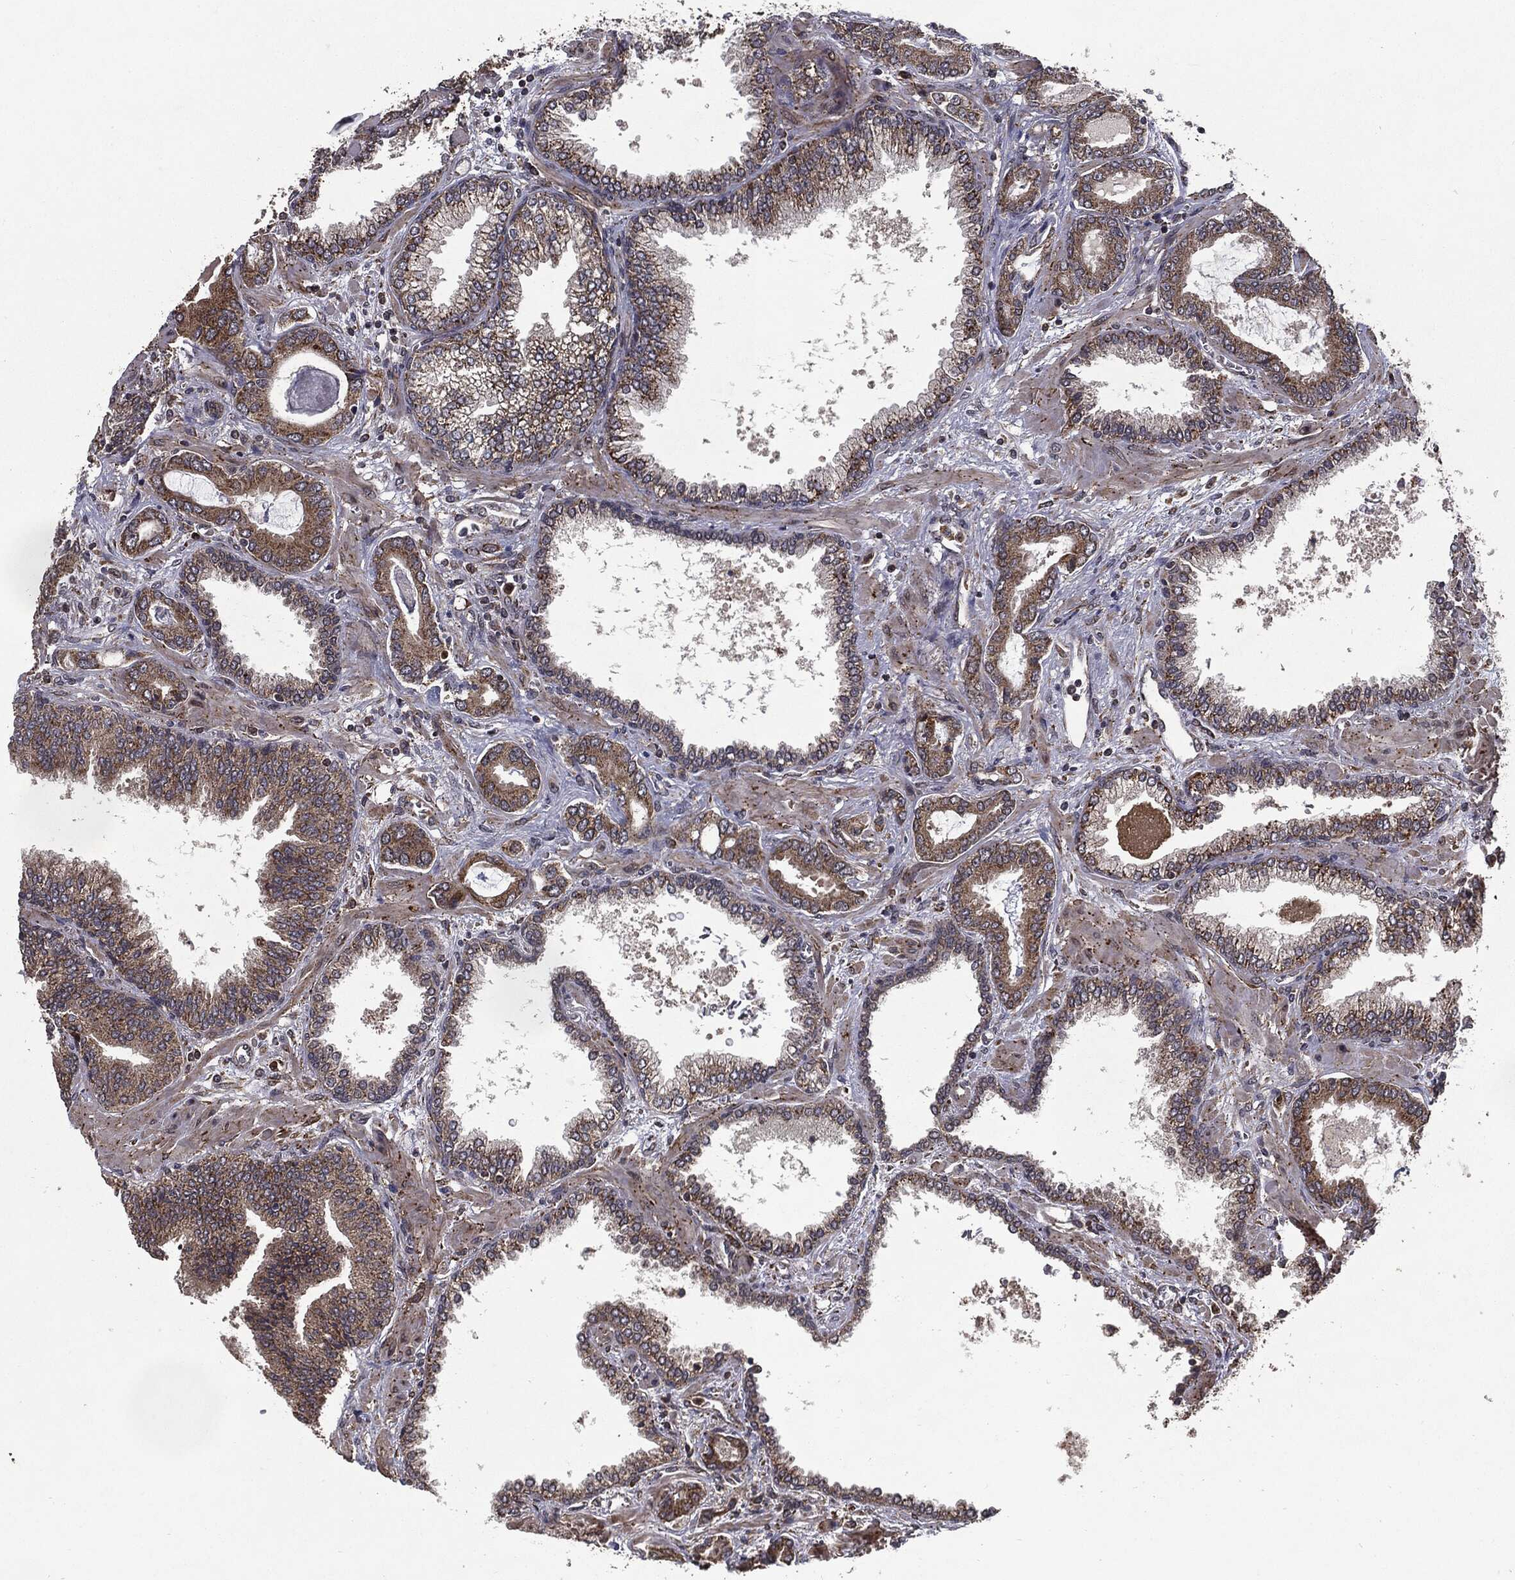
{"staining": {"intensity": "moderate", "quantity": ">75%", "location": "cytoplasmic/membranous"}, "tissue": "prostate cancer", "cell_type": "Tumor cells", "image_type": "cancer", "snomed": [{"axis": "morphology", "description": "Adenocarcinoma, Low grade"}, {"axis": "topography", "description": "Prostate"}], "caption": "Approximately >75% of tumor cells in human low-grade adenocarcinoma (prostate) demonstrate moderate cytoplasmic/membranous protein staining as visualized by brown immunohistochemical staining.", "gene": "HDAC5", "patient": {"sex": "male", "age": 68}}